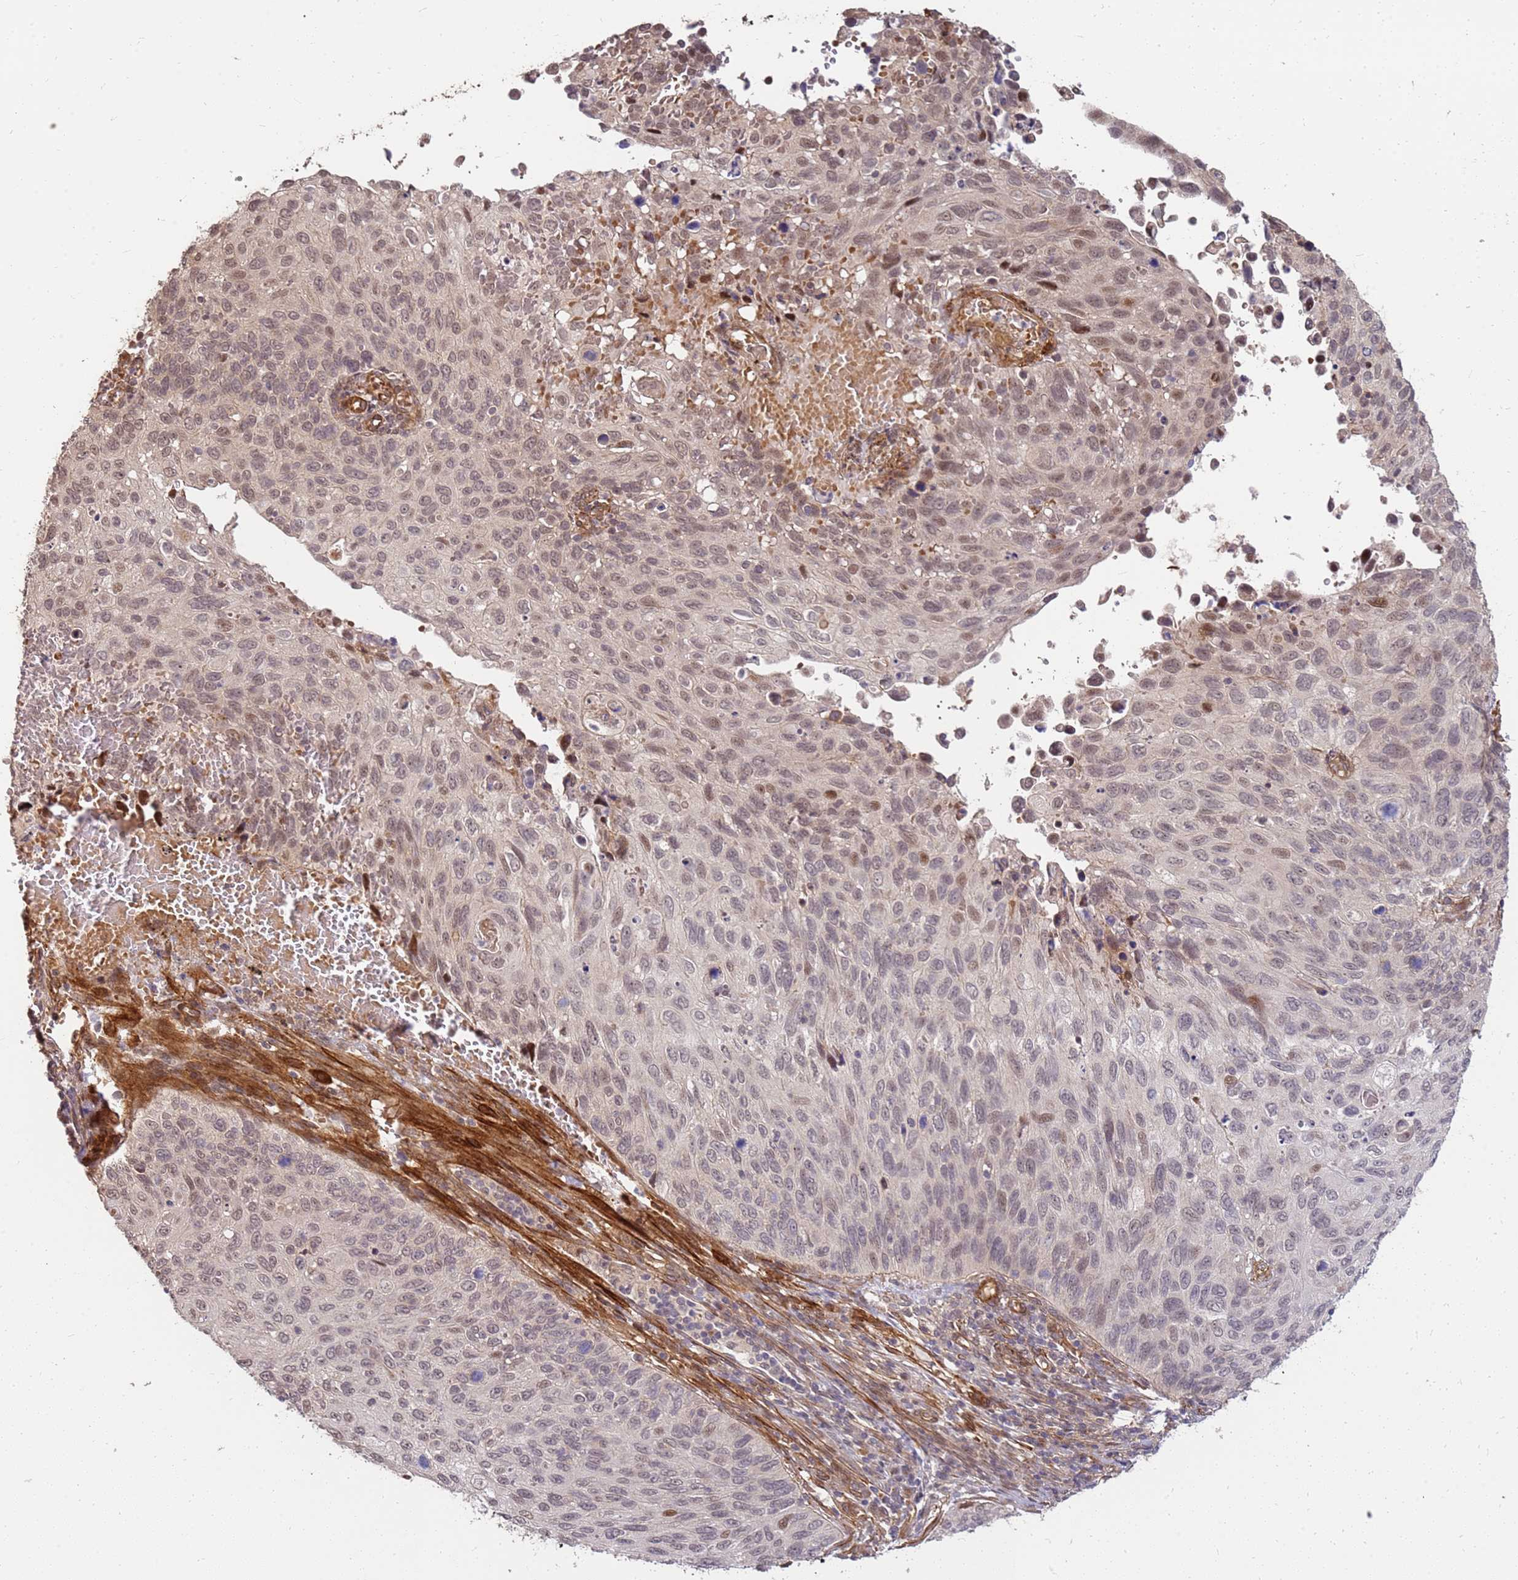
{"staining": {"intensity": "moderate", "quantity": "<25%", "location": "nuclear"}, "tissue": "cervical cancer", "cell_type": "Tumor cells", "image_type": "cancer", "snomed": [{"axis": "morphology", "description": "Squamous cell carcinoma, NOS"}, {"axis": "topography", "description": "Cervix"}], "caption": "Brown immunohistochemical staining in human squamous cell carcinoma (cervical) displays moderate nuclear positivity in approximately <25% of tumor cells.", "gene": "ST18", "patient": {"sex": "female", "age": 70}}